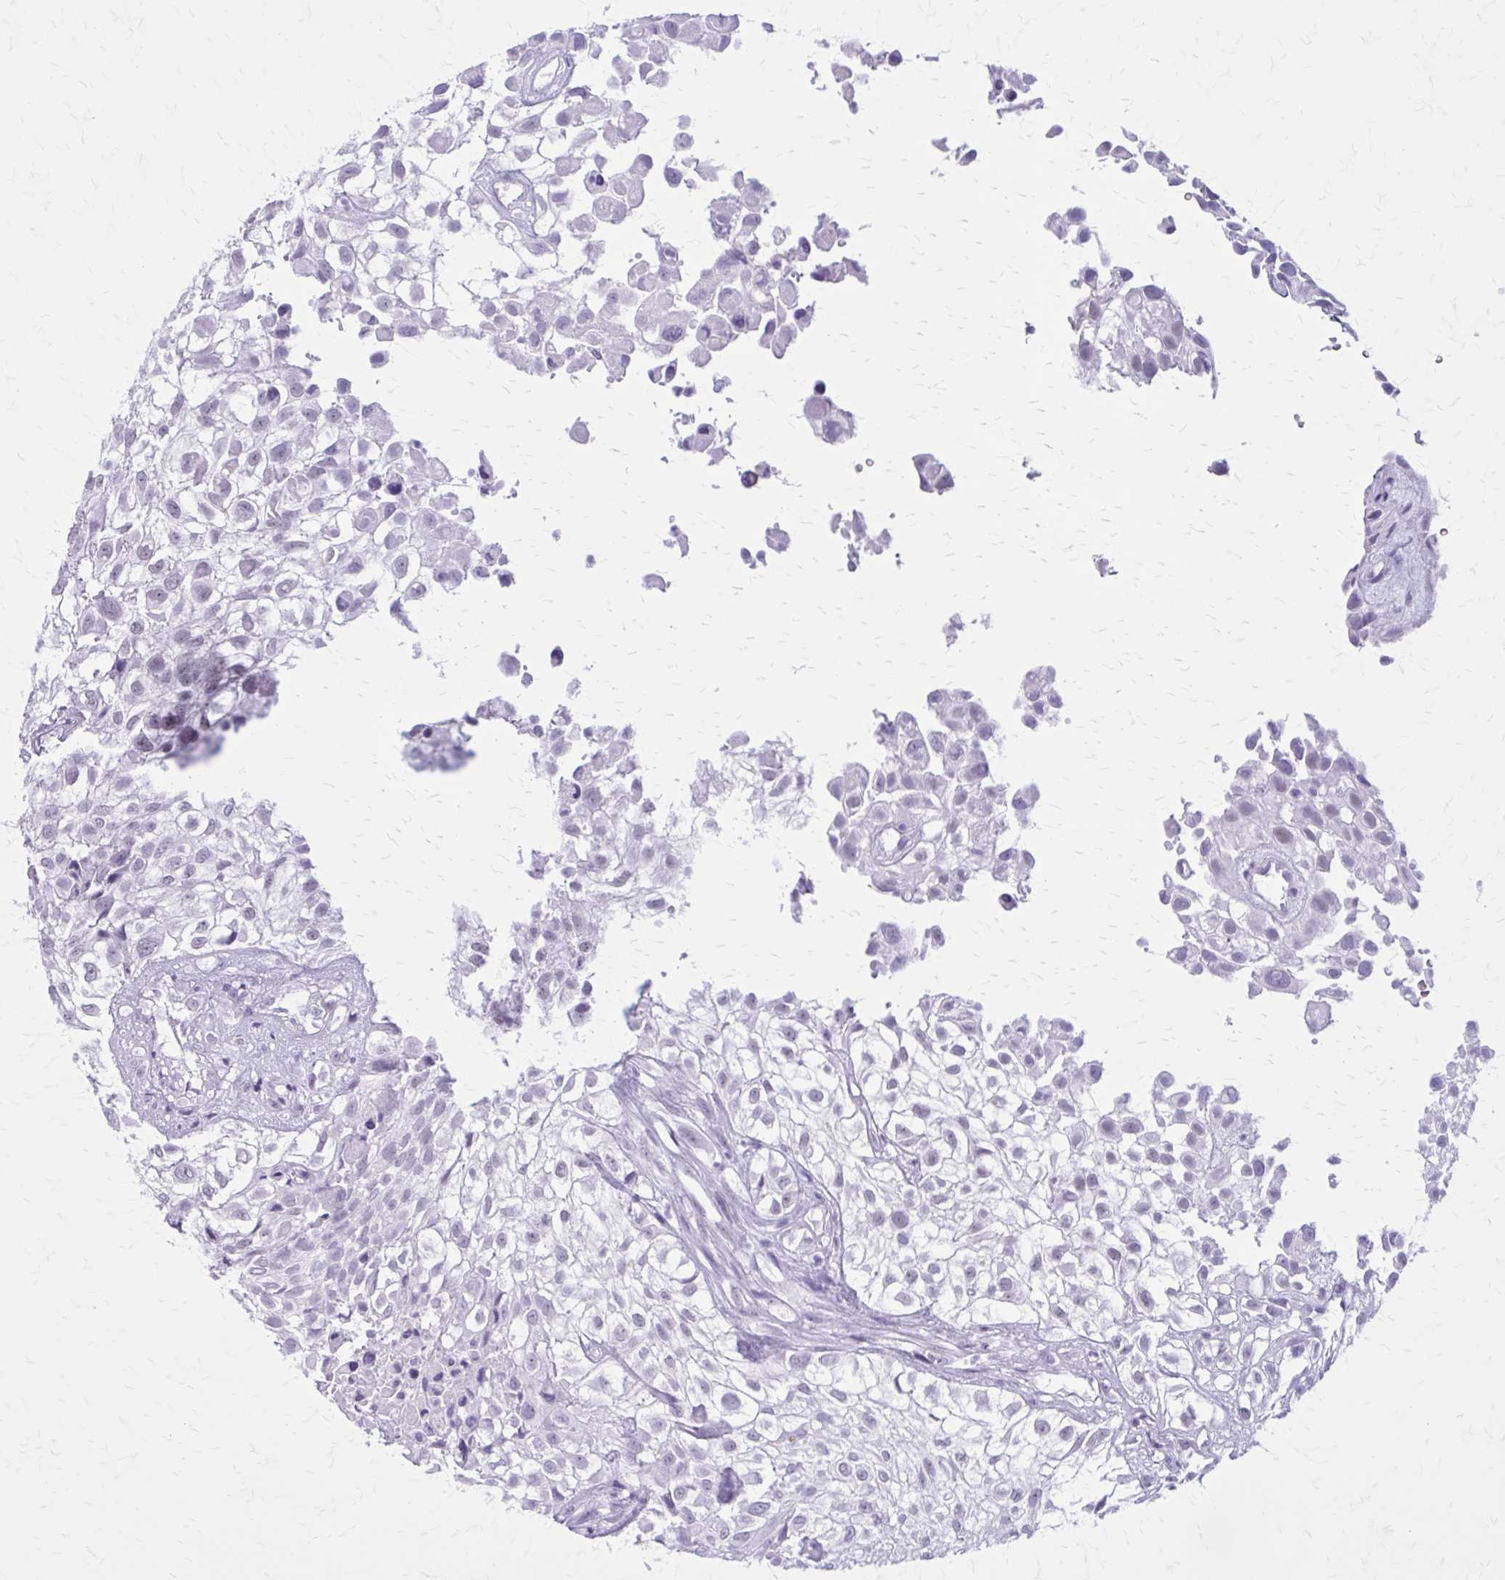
{"staining": {"intensity": "negative", "quantity": "none", "location": "none"}, "tissue": "urothelial cancer", "cell_type": "Tumor cells", "image_type": "cancer", "snomed": [{"axis": "morphology", "description": "Urothelial carcinoma, High grade"}, {"axis": "topography", "description": "Urinary bladder"}], "caption": "This is an IHC histopathology image of urothelial cancer. There is no positivity in tumor cells.", "gene": "GAD1", "patient": {"sex": "male", "age": 56}}